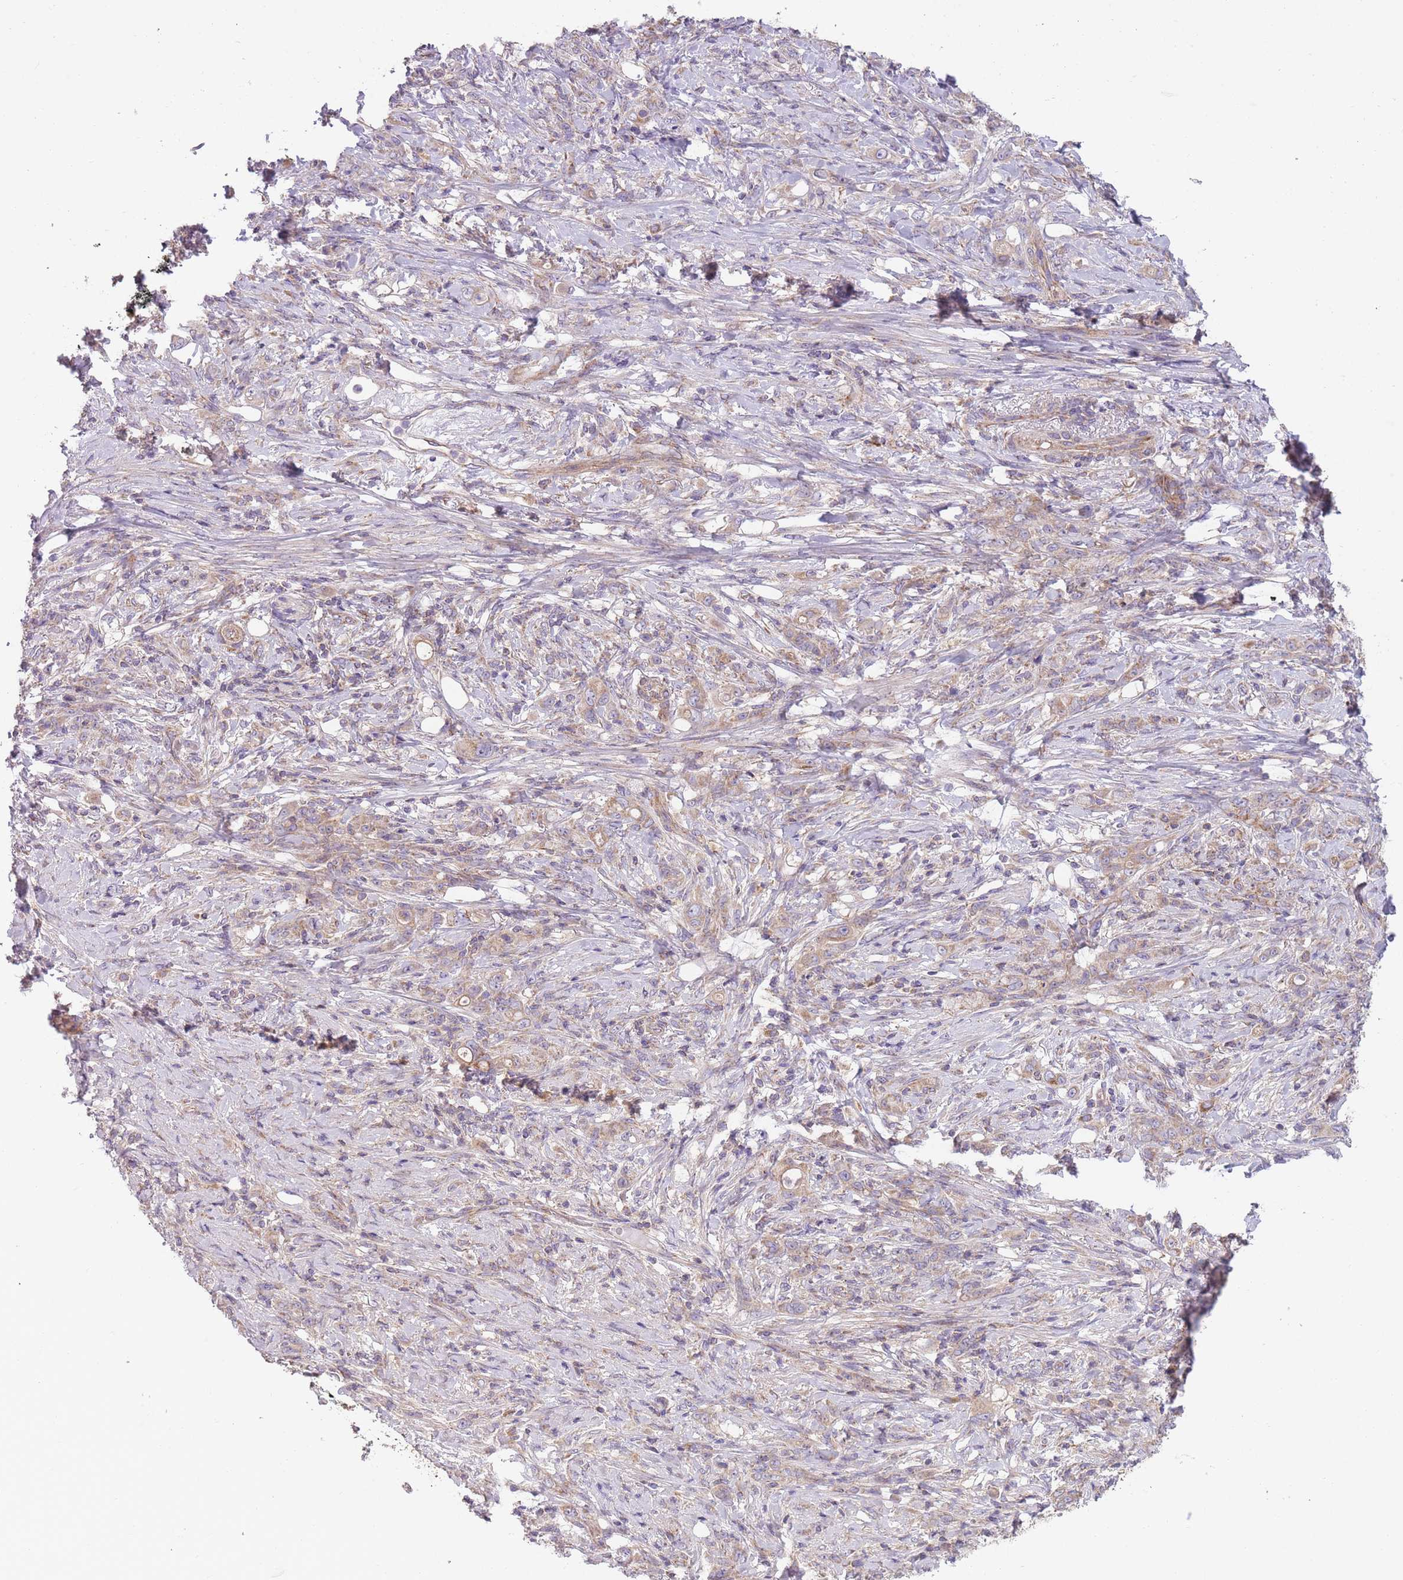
{"staining": {"intensity": "weak", "quantity": "25%-75%", "location": "cytoplasmic/membranous"}, "tissue": "stomach cancer", "cell_type": "Tumor cells", "image_type": "cancer", "snomed": [{"axis": "morphology", "description": "Adenocarcinoma, NOS"}, {"axis": "topography", "description": "Stomach"}], "caption": "Weak cytoplasmic/membranous positivity for a protein is identified in approximately 25%-75% of tumor cells of stomach adenocarcinoma using immunohistochemistry (IHC).", "gene": "NDUFA9", "patient": {"sex": "female", "age": 79}}